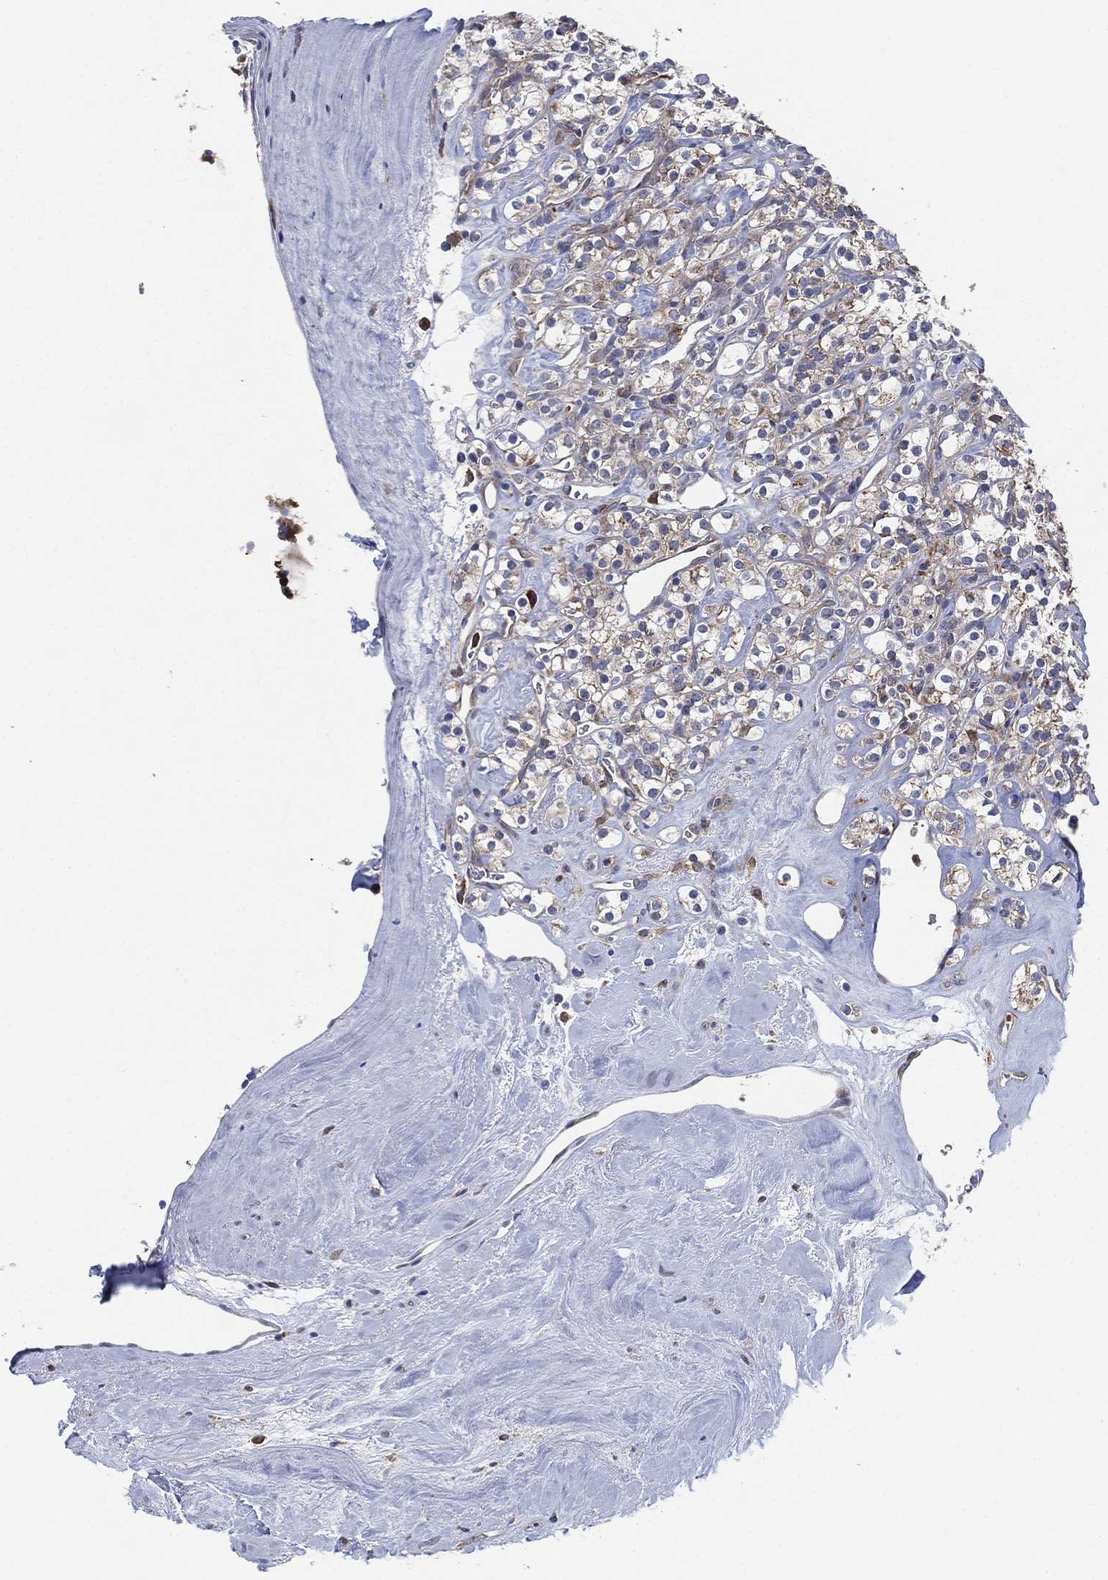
{"staining": {"intensity": "moderate", "quantity": "25%-75%", "location": "cytoplasmic/membranous"}, "tissue": "renal cancer", "cell_type": "Tumor cells", "image_type": "cancer", "snomed": [{"axis": "morphology", "description": "Adenocarcinoma, NOS"}, {"axis": "topography", "description": "Kidney"}], "caption": "An immunohistochemistry histopathology image of neoplastic tissue is shown. Protein staining in brown labels moderate cytoplasmic/membranous positivity in renal cancer (adenocarcinoma) within tumor cells. (brown staining indicates protein expression, while blue staining denotes nuclei).", "gene": "FES", "patient": {"sex": "male", "age": 77}}